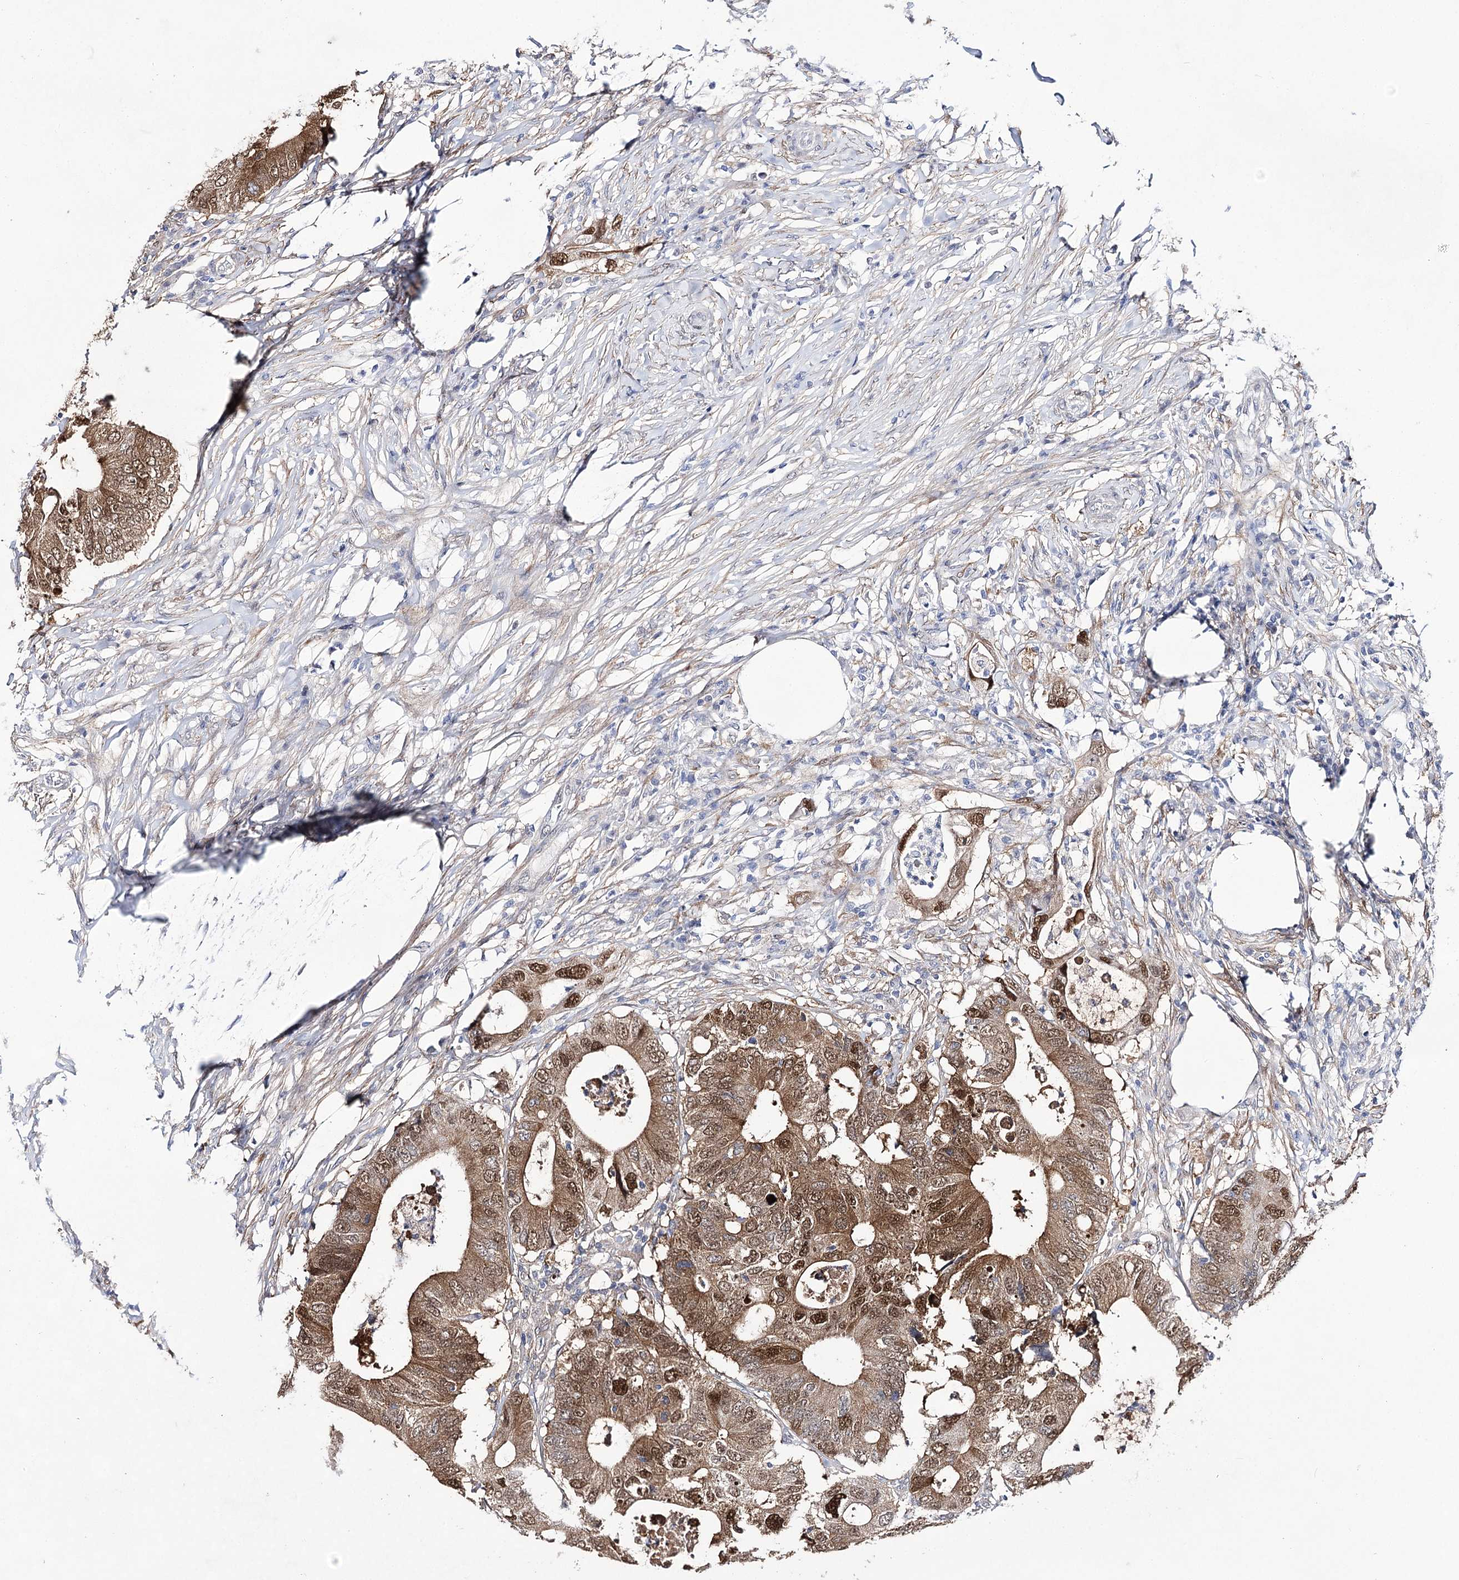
{"staining": {"intensity": "strong", "quantity": ">75%", "location": "cytoplasmic/membranous,nuclear"}, "tissue": "colorectal cancer", "cell_type": "Tumor cells", "image_type": "cancer", "snomed": [{"axis": "morphology", "description": "Adenocarcinoma, NOS"}, {"axis": "topography", "description": "Colon"}], "caption": "DAB immunohistochemical staining of colorectal cancer (adenocarcinoma) reveals strong cytoplasmic/membranous and nuclear protein positivity in approximately >75% of tumor cells.", "gene": "UGDH", "patient": {"sex": "male", "age": 71}}